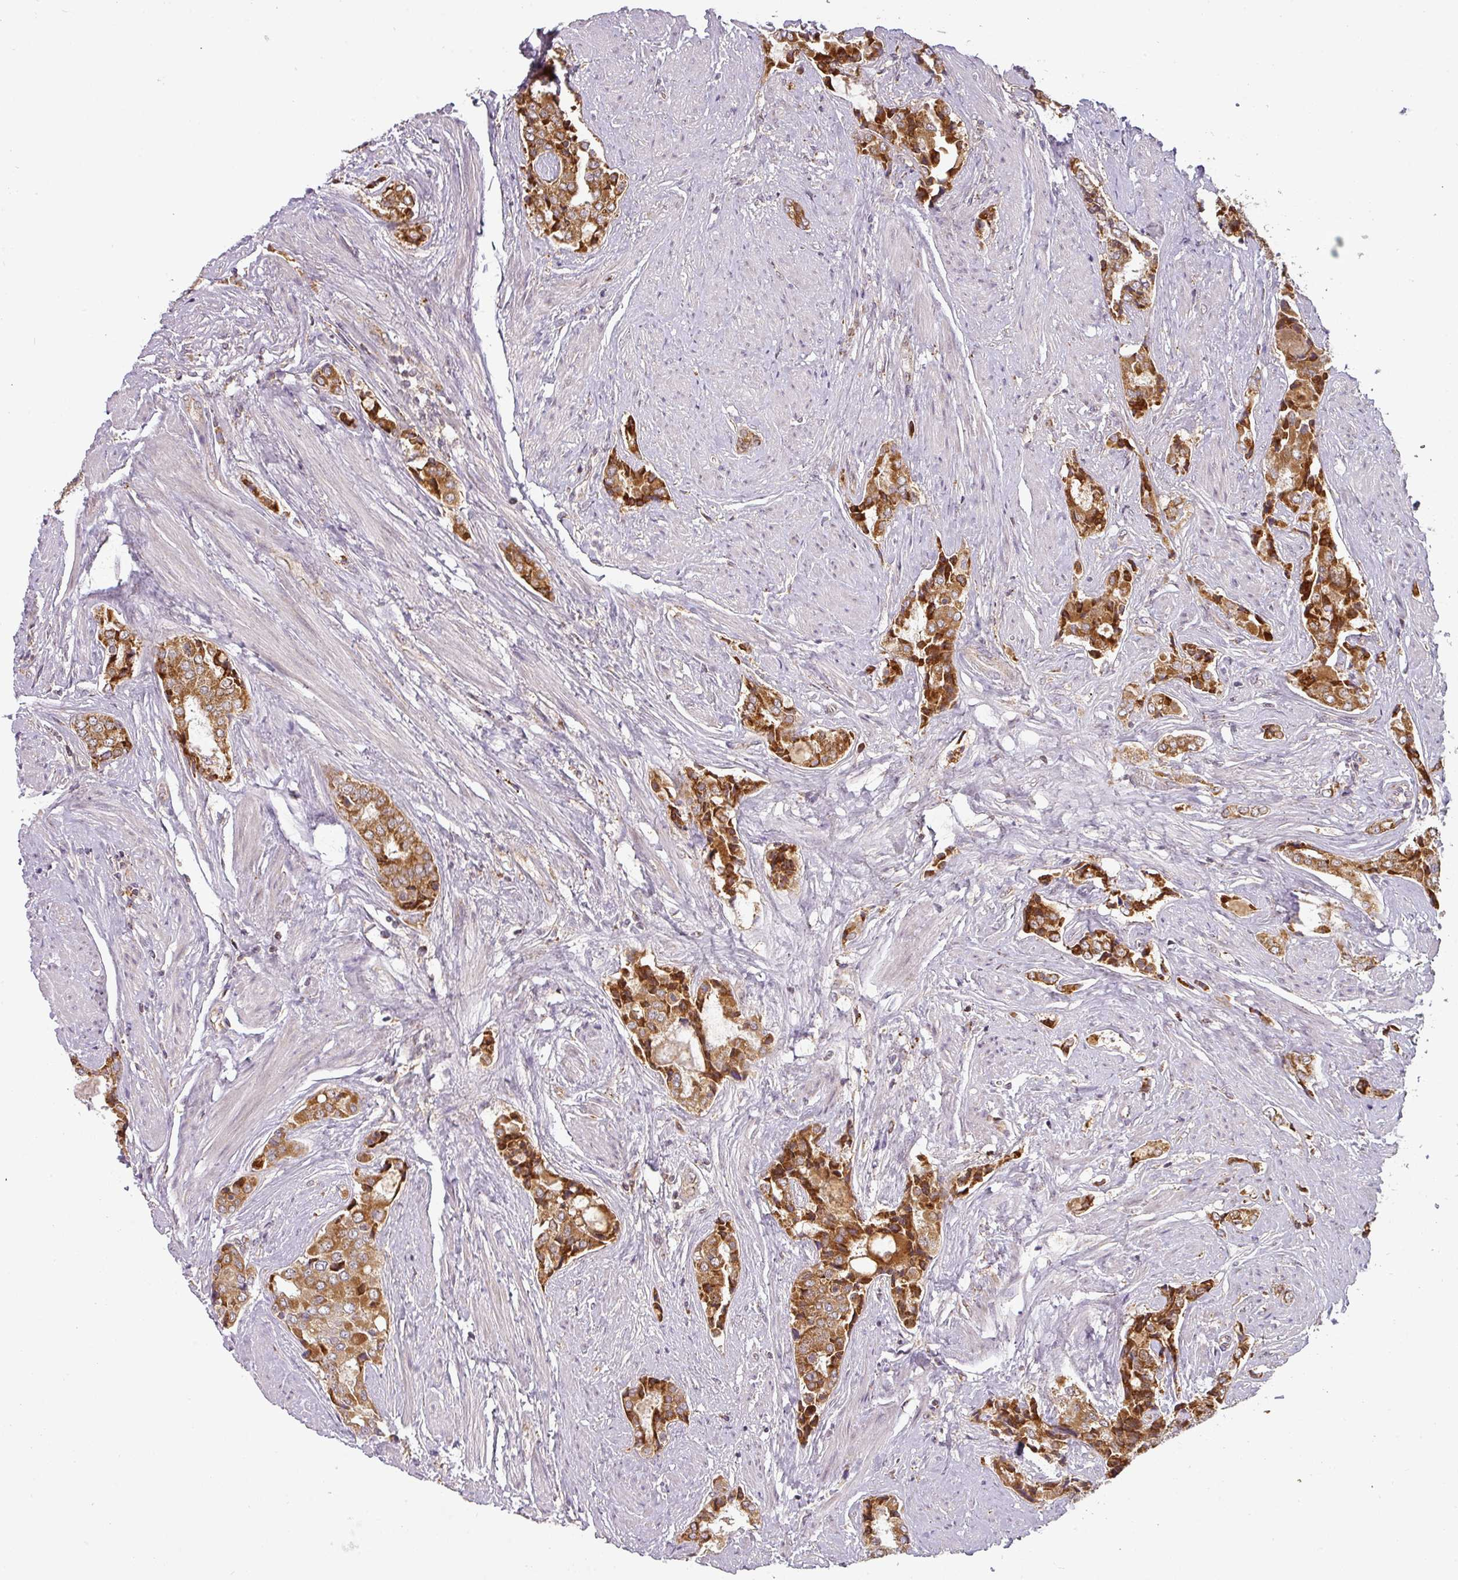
{"staining": {"intensity": "strong", "quantity": ">75%", "location": "cytoplasmic/membranous"}, "tissue": "prostate cancer", "cell_type": "Tumor cells", "image_type": "cancer", "snomed": [{"axis": "morphology", "description": "Adenocarcinoma, High grade"}, {"axis": "topography", "description": "Prostate"}], "caption": "The micrograph exhibits staining of prostate high-grade adenocarcinoma, revealing strong cytoplasmic/membranous protein staining (brown color) within tumor cells.", "gene": "MRPS16", "patient": {"sex": "male", "age": 71}}